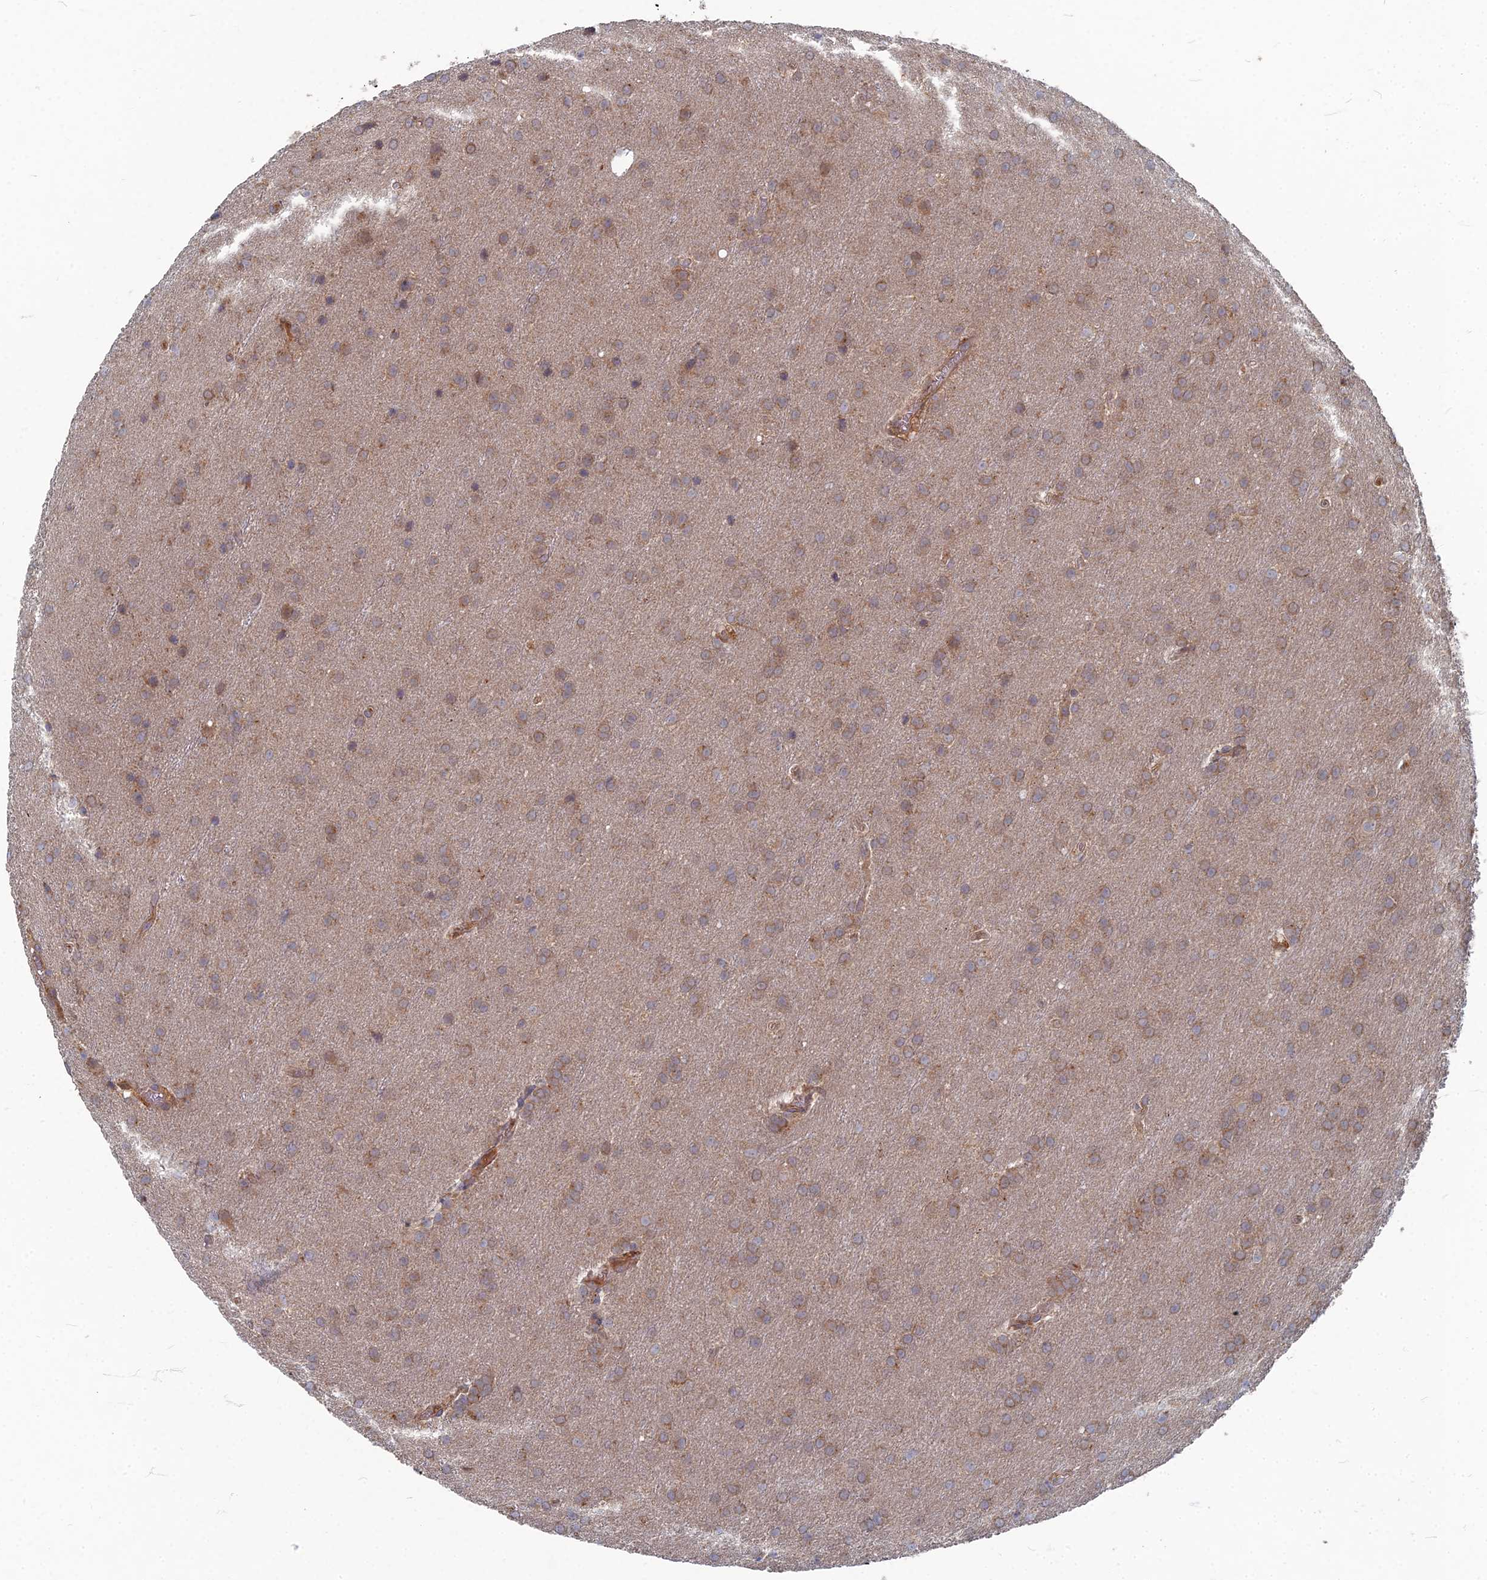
{"staining": {"intensity": "moderate", "quantity": ">75%", "location": "cytoplasmic/membranous"}, "tissue": "glioma", "cell_type": "Tumor cells", "image_type": "cancer", "snomed": [{"axis": "morphology", "description": "Glioma, malignant, Low grade"}, {"axis": "topography", "description": "Brain"}], "caption": "Tumor cells exhibit medium levels of moderate cytoplasmic/membranous staining in about >75% of cells in human glioma. Using DAB (brown) and hematoxylin (blue) stains, captured at high magnification using brightfield microscopy.", "gene": "PPCDC", "patient": {"sex": "female", "age": 32}}